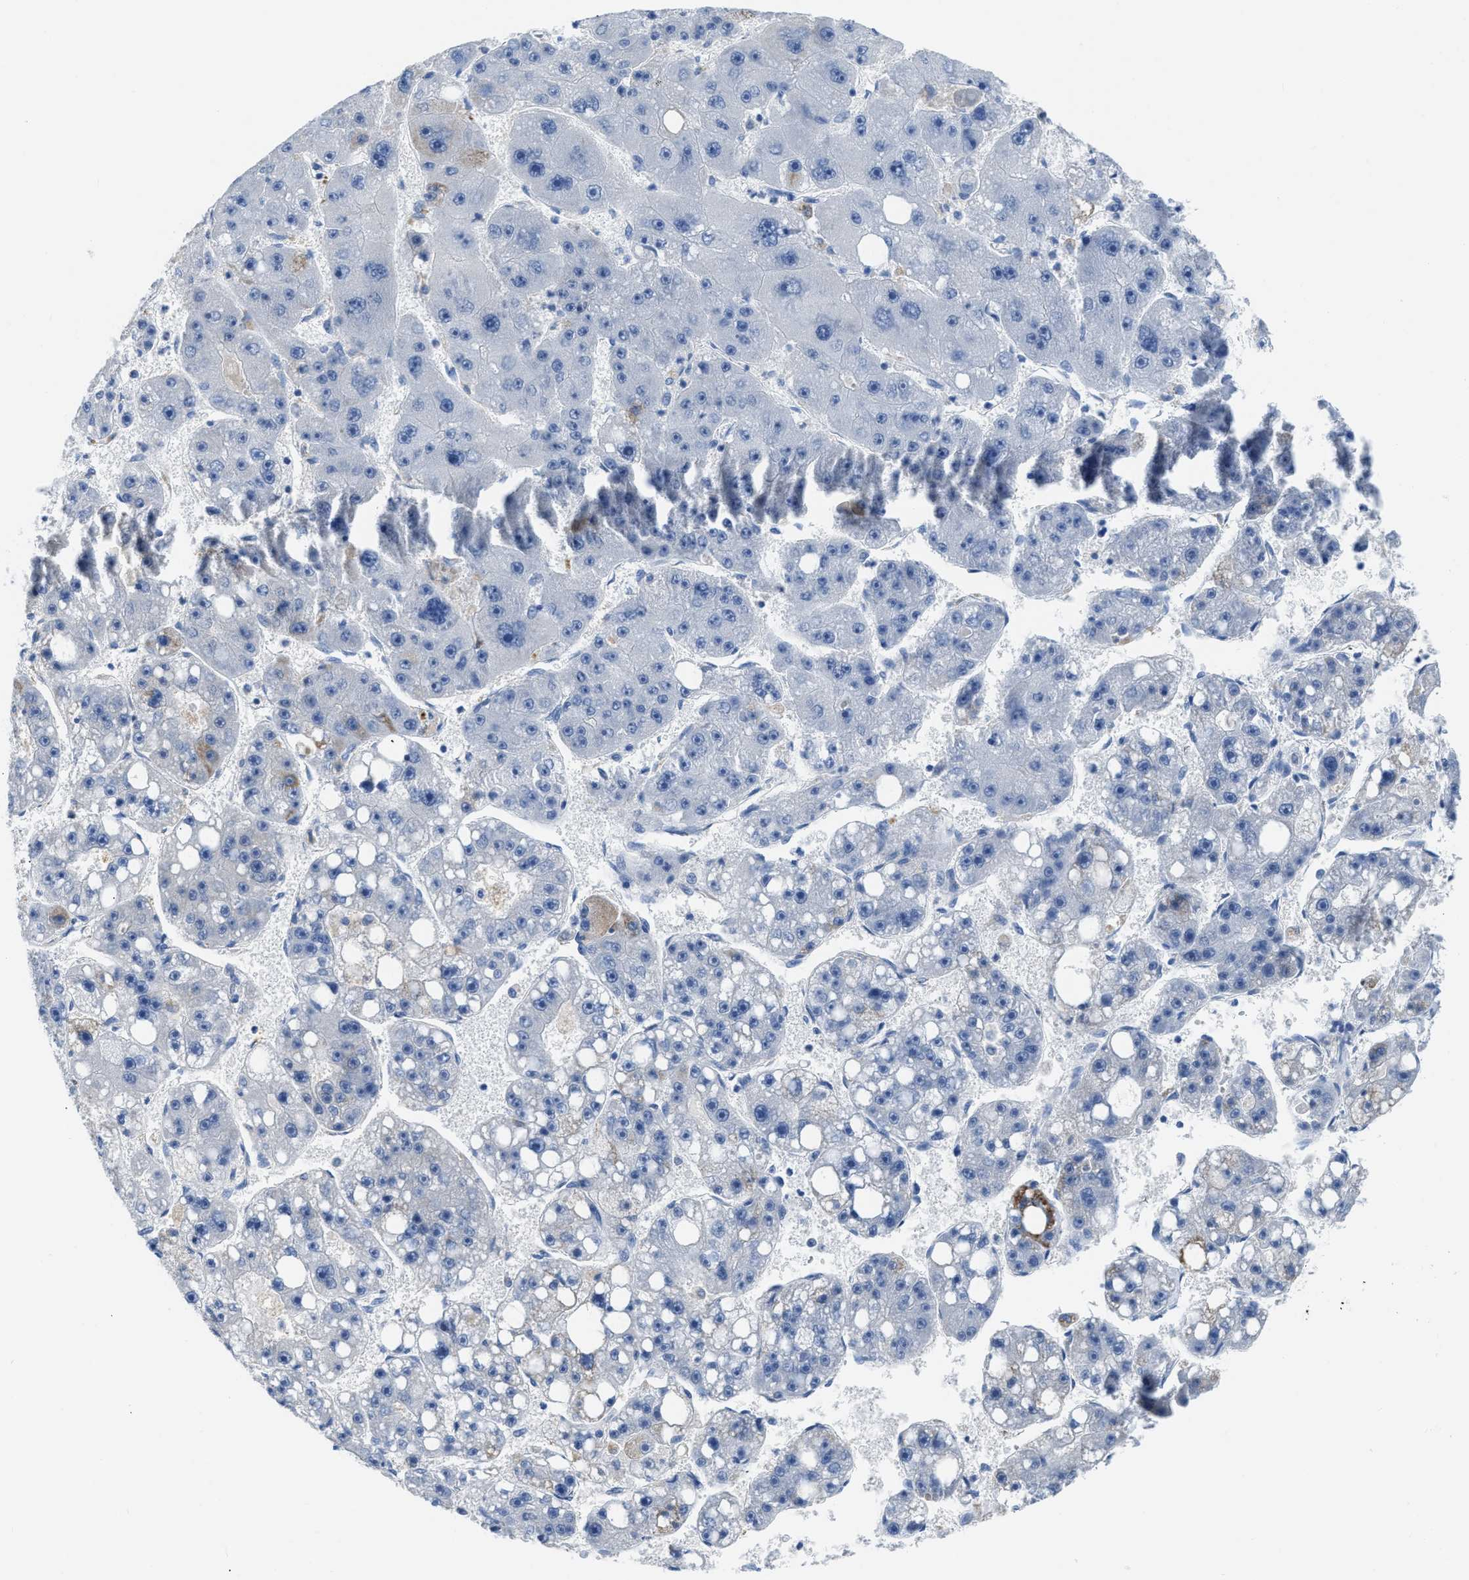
{"staining": {"intensity": "negative", "quantity": "none", "location": "none"}, "tissue": "liver cancer", "cell_type": "Tumor cells", "image_type": "cancer", "snomed": [{"axis": "morphology", "description": "Carcinoma, Hepatocellular, NOS"}, {"axis": "topography", "description": "Liver"}], "caption": "Immunohistochemistry photomicrograph of neoplastic tissue: human liver cancer (hepatocellular carcinoma) stained with DAB demonstrates no significant protein staining in tumor cells. Nuclei are stained in blue.", "gene": "ETFA", "patient": {"sex": "female", "age": 61}}